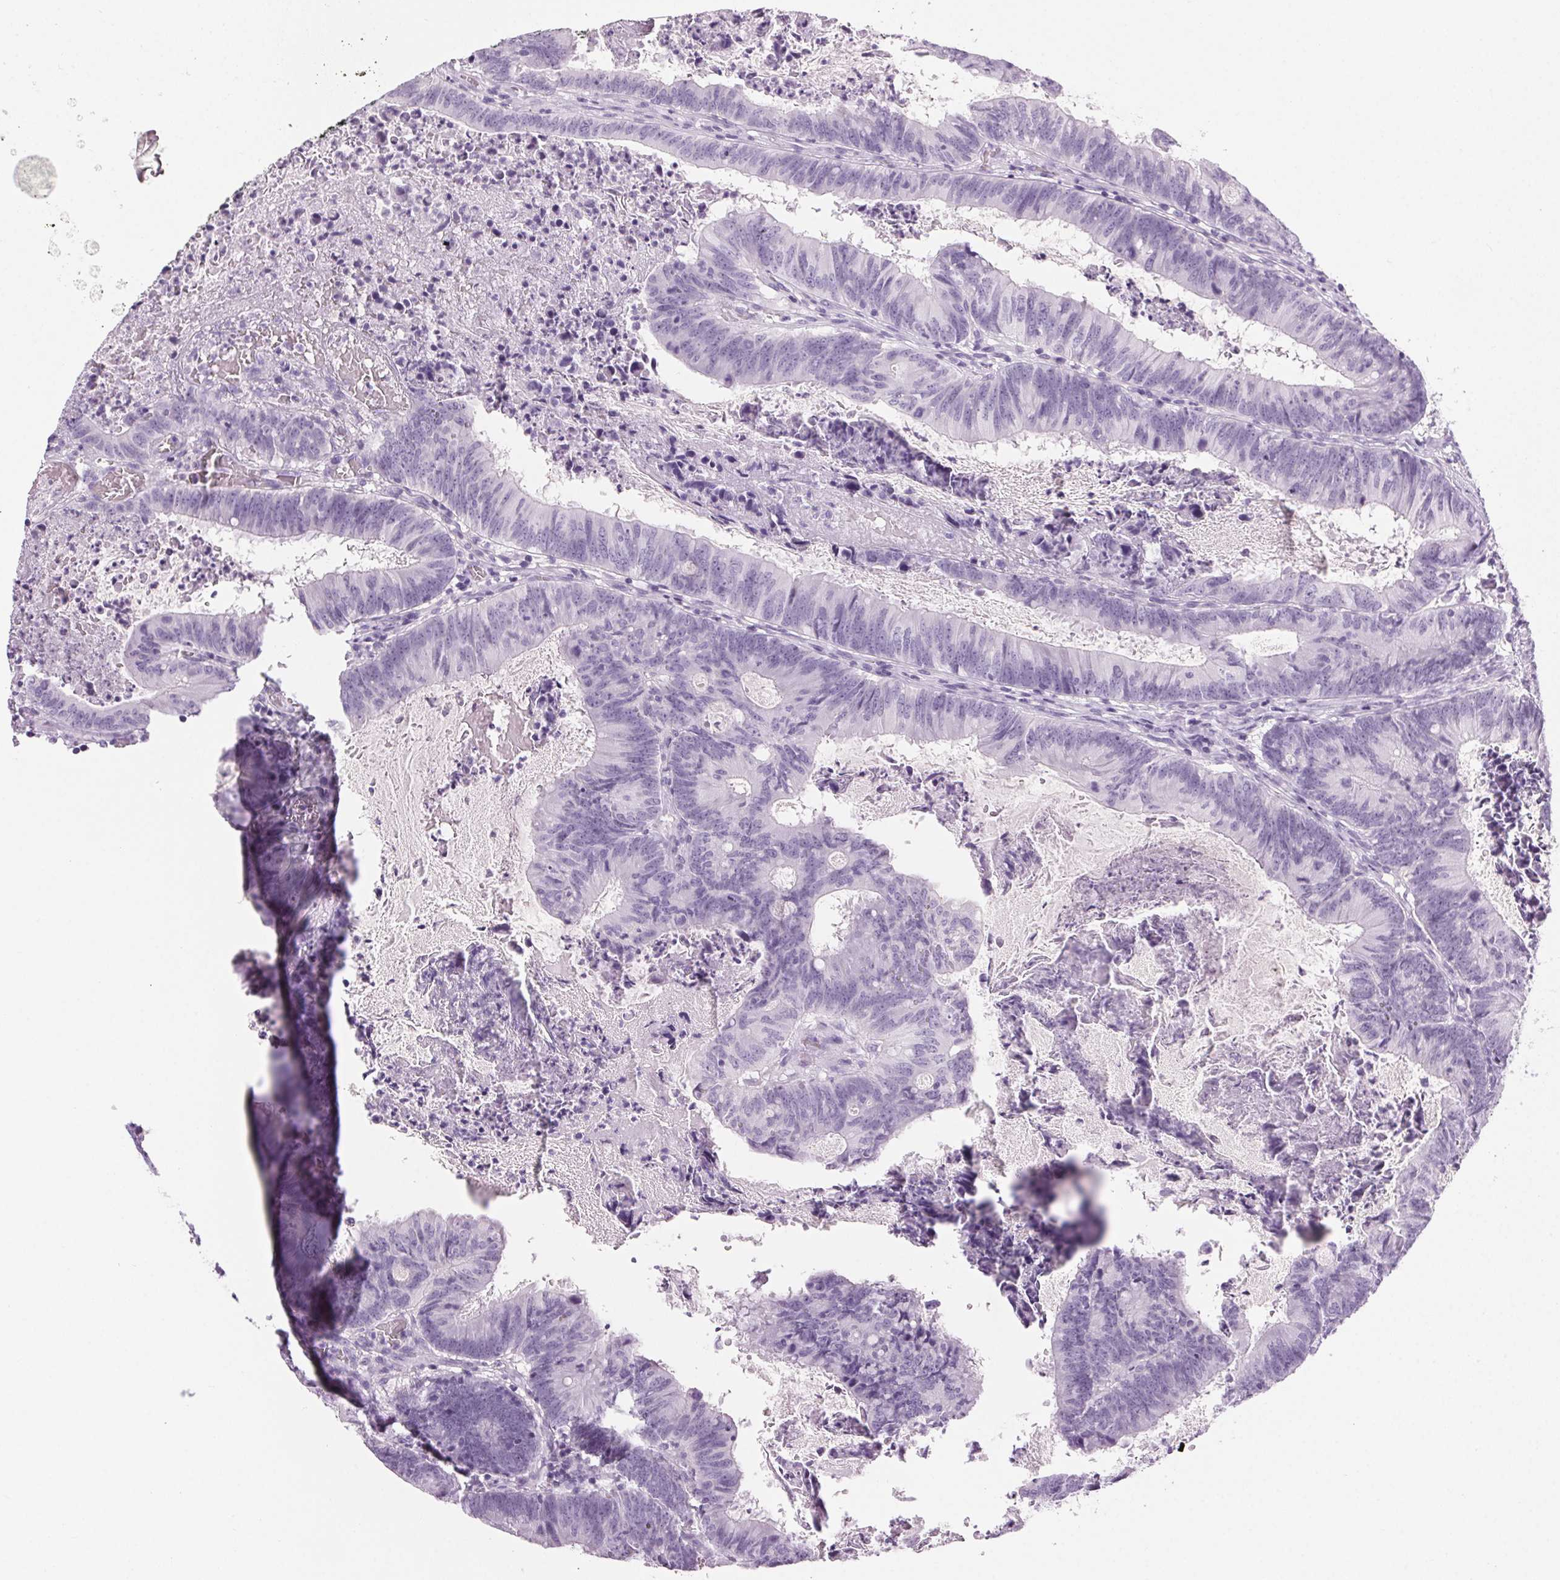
{"staining": {"intensity": "negative", "quantity": "none", "location": "none"}, "tissue": "colorectal cancer", "cell_type": "Tumor cells", "image_type": "cancer", "snomed": [{"axis": "morphology", "description": "Adenocarcinoma, NOS"}, {"axis": "topography", "description": "Colon"}], "caption": "DAB immunohistochemical staining of adenocarcinoma (colorectal) displays no significant positivity in tumor cells.", "gene": "LRP2", "patient": {"sex": "female", "age": 70}}